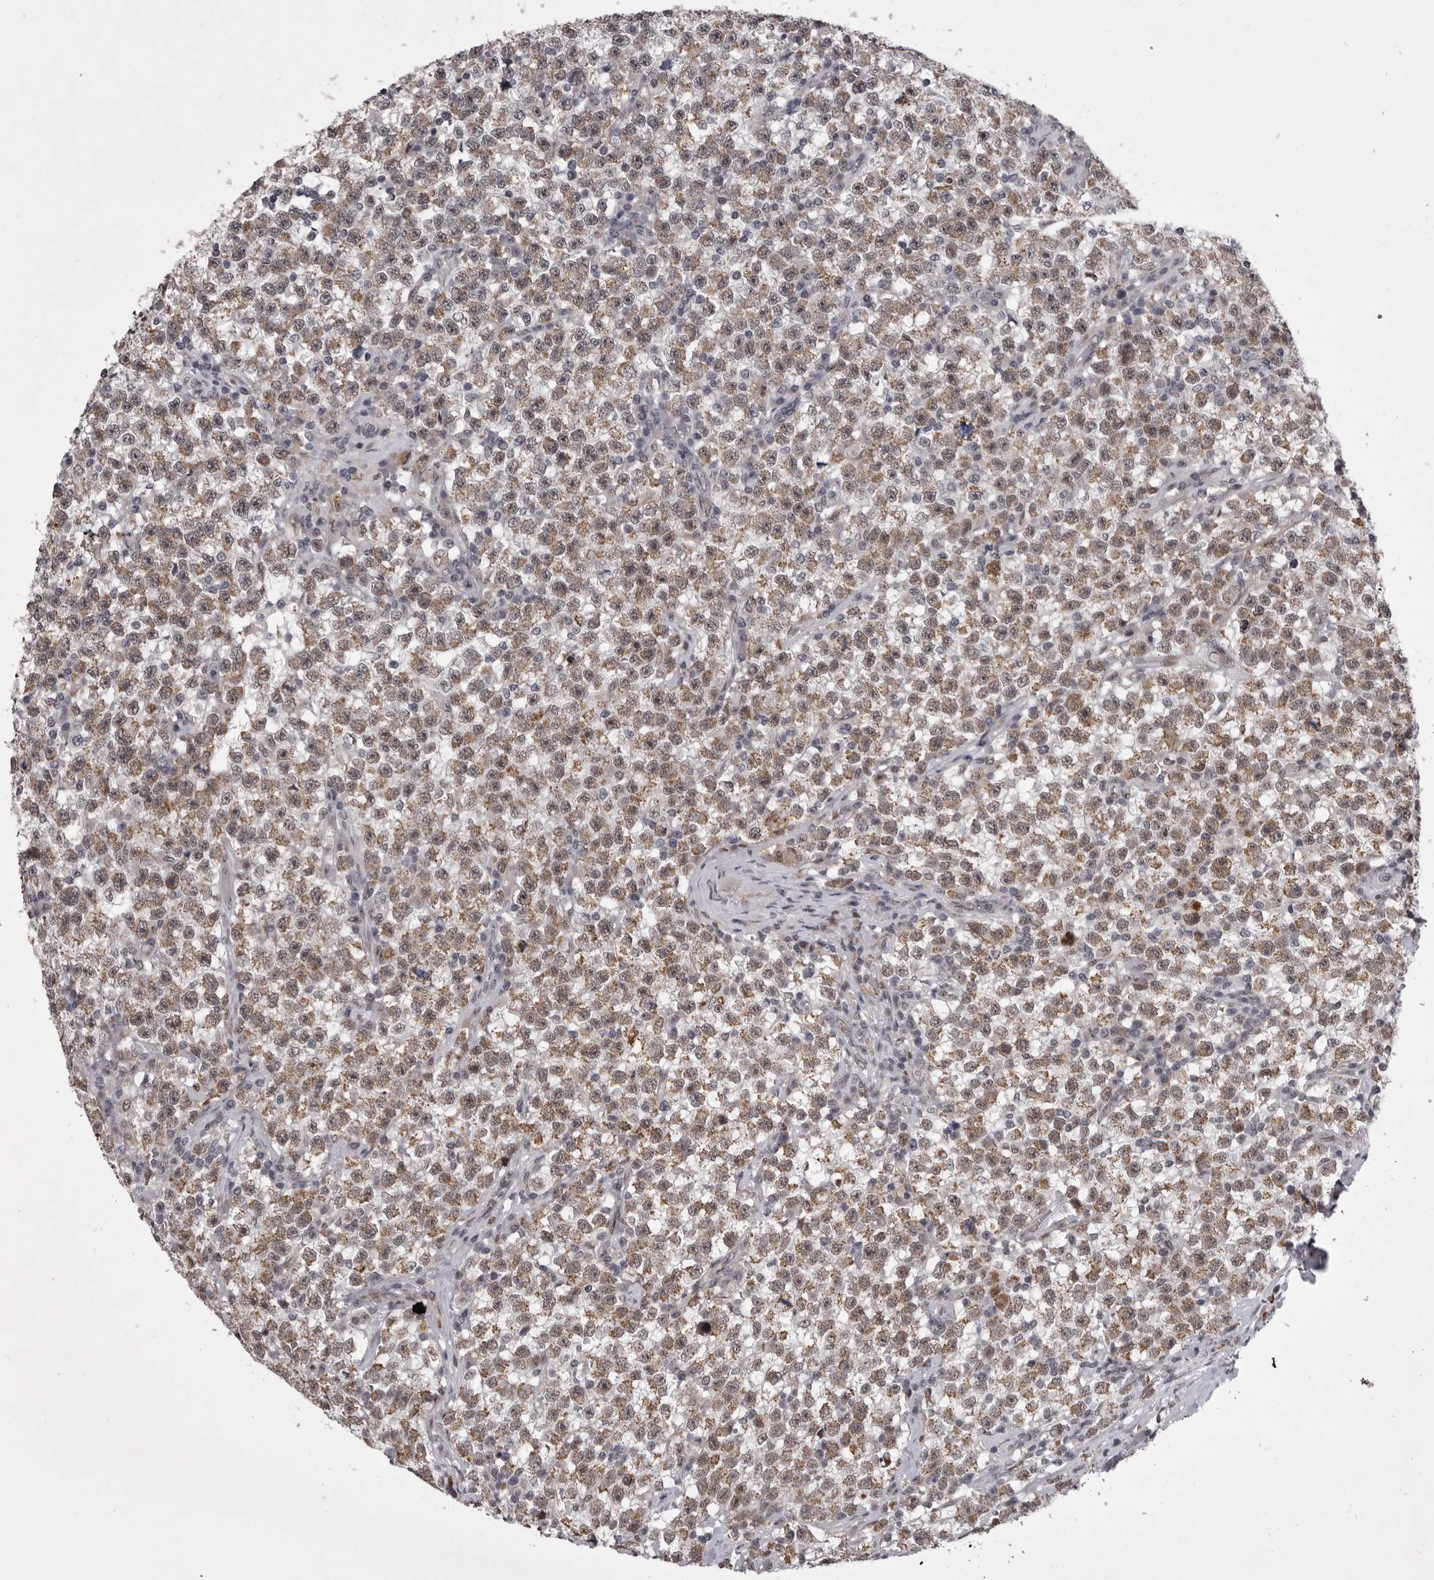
{"staining": {"intensity": "weak", "quantity": ">75%", "location": "cytoplasmic/membranous,nuclear"}, "tissue": "testis cancer", "cell_type": "Tumor cells", "image_type": "cancer", "snomed": [{"axis": "morphology", "description": "Seminoma, NOS"}, {"axis": "topography", "description": "Testis"}], "caption": "Immunohistochemistry image of testis cancer stained for a protein (brown), which displays low levels of weak cytoplasmic/membranous and nuclear positivity in about >75% of tumor cells.", "gene": "PRPF3", "patient": {"sex": "male", "age": 22}}